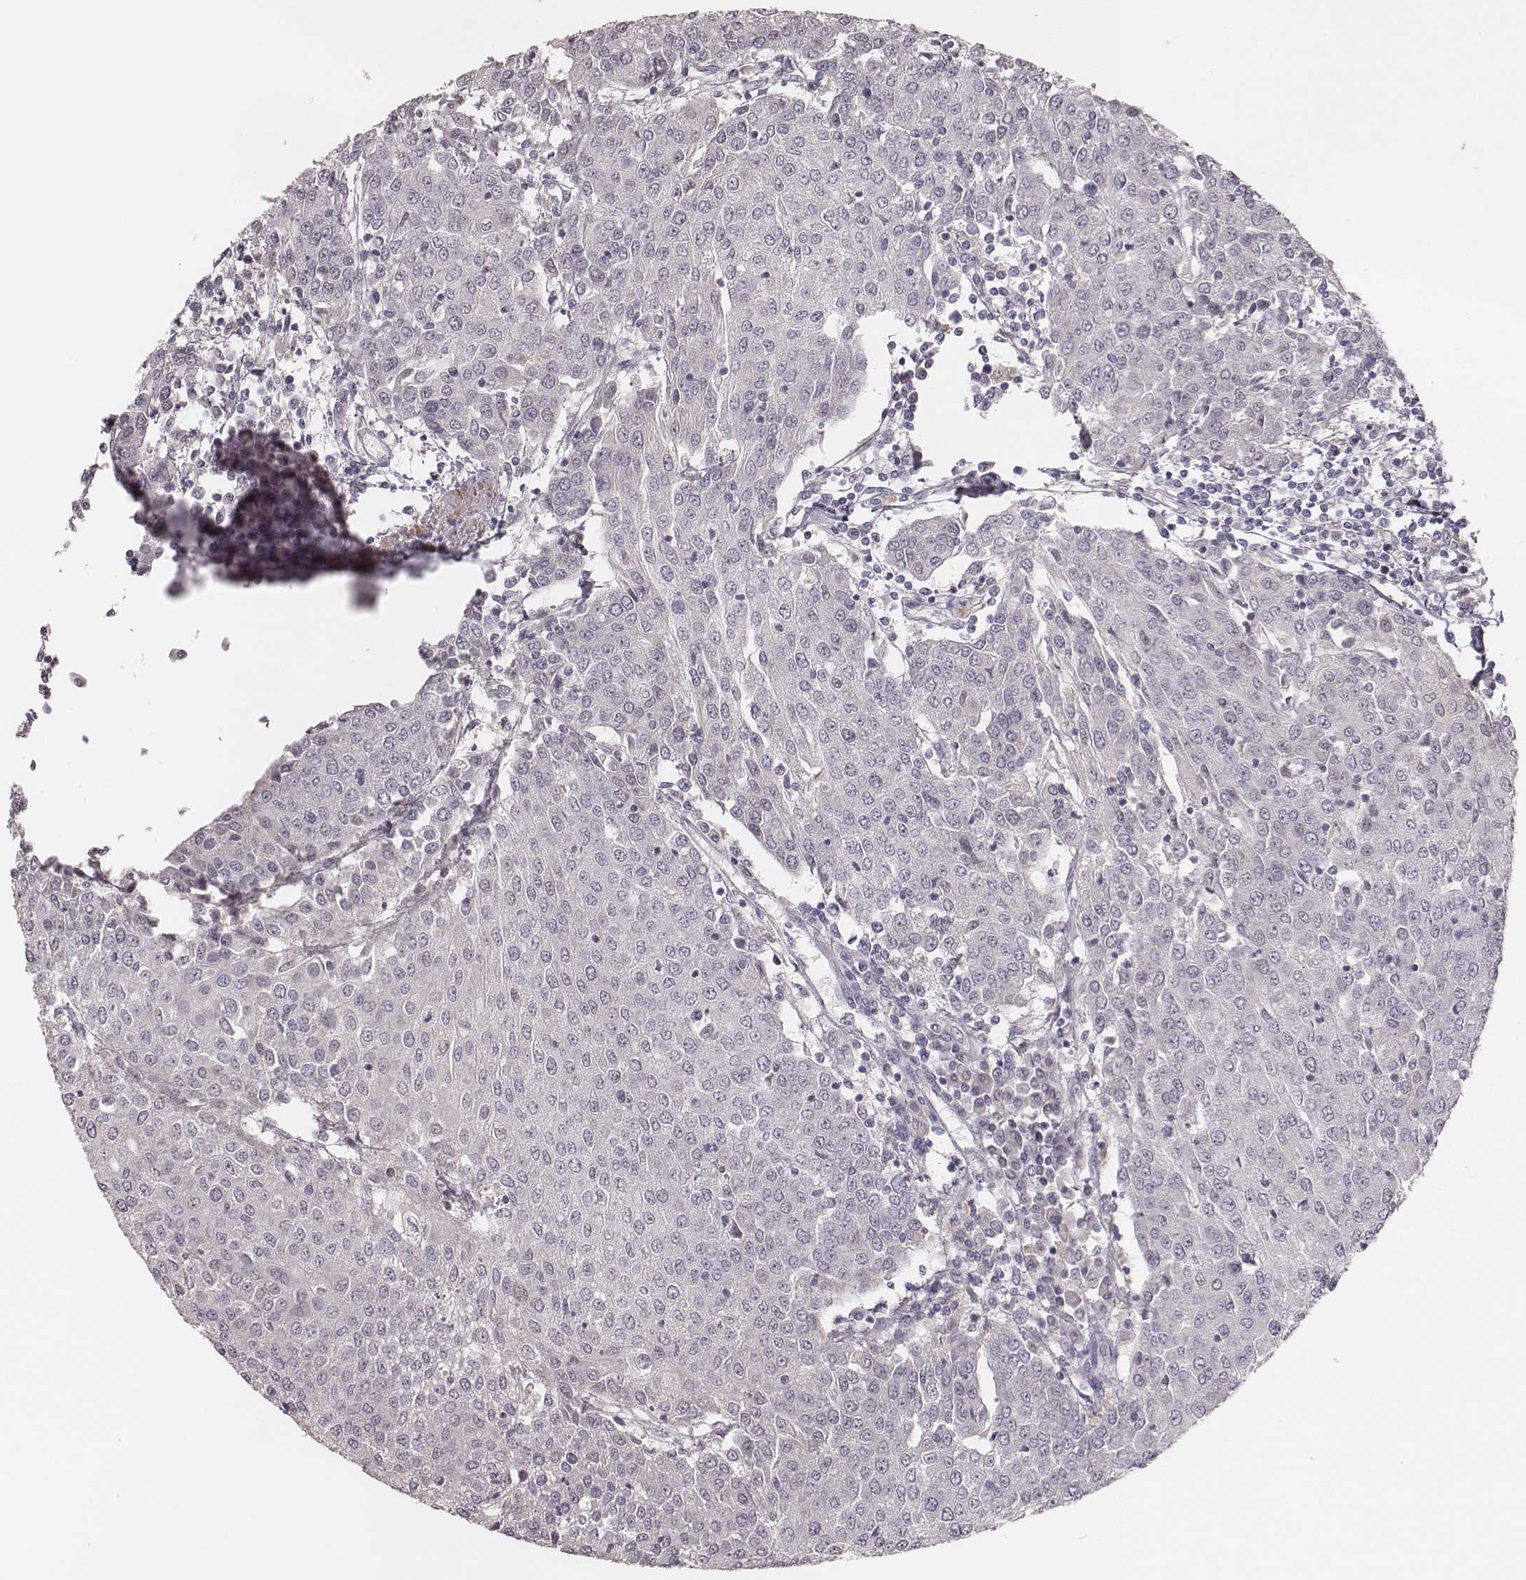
{"staining": {"intensity": "negative", "quantity": "none", "location": "none"}, "tissue": "urothelial cancer", "cell_type": "Tumor cells", "image_type": "cancer", "snomed": [{"axis": "morphology", "description": "Urothelial carcinoma, High grade"}, {"axis": "topography", "description": "Urinary bladder"}], "caption": "Immunohistochemistry micrograph of neoplastic tissue: human urothelial cancer stained with DAB (3,3'-diaminobenzidine) exhibits no significant protein expression in tumor cells. (Stains: DAB (3,3'-diaminobenzidine) IHC with hematoxylin counter stain, Microscopy: brightfield microscopy at high magnification).", "gene": "FAM13B", "patient": {"sex": "female", "age": 85}}